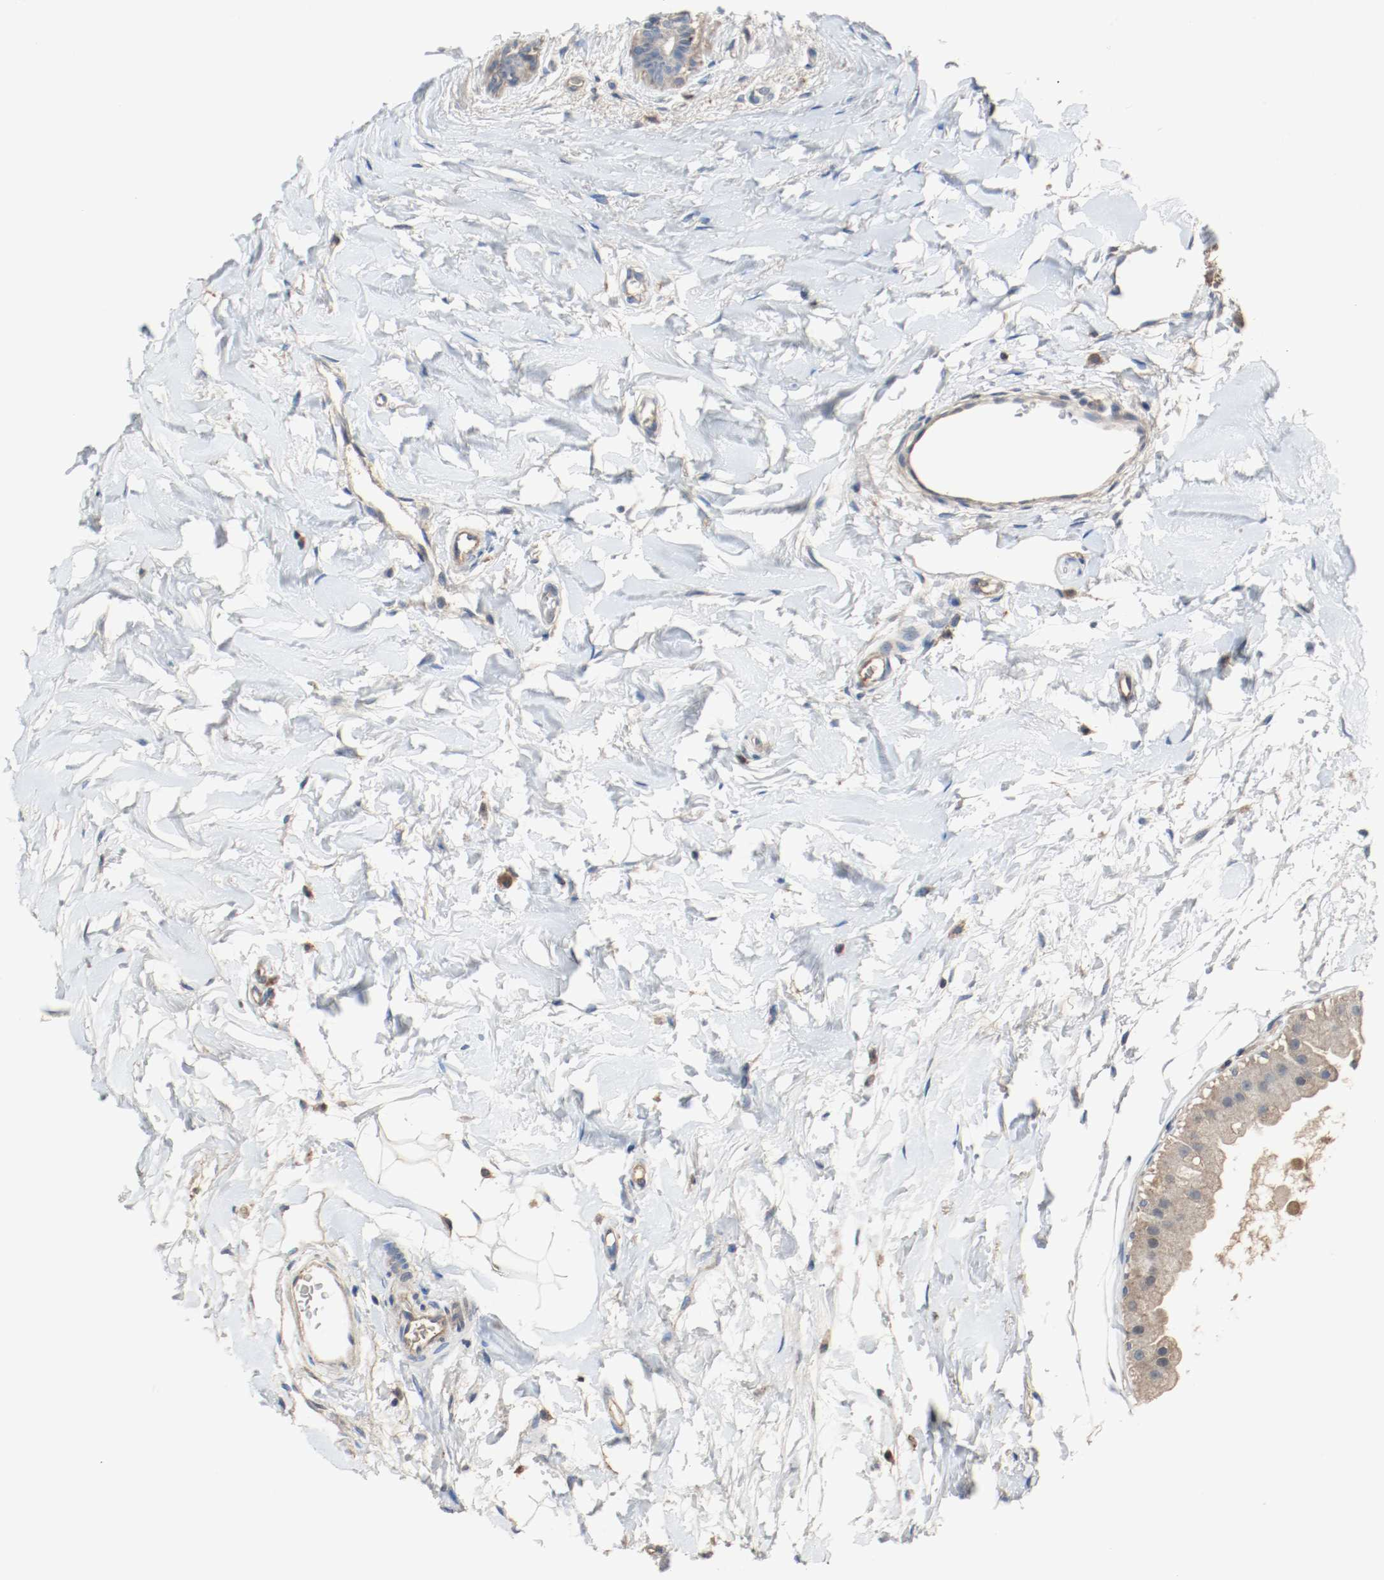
{"staining": {"intensity": "weak", "quantity": ">75%", "location": "cytoplasmic/membranous"}, "tissue": "breast cancer", "cell_type": "Tumor cells", "image_type": "cancer", "snomed": [{"axis": "morphology", "description": "Lobular carcinoma, in situ"}, {"axis": "morphology", "description": "Lobular carcinoma"}, {"axis": "topography", "description": "Breast"}], "caption": "Breast cancer stained with a protein marker demonstrates weak staining in tumor cells.", "gene": "BLK", "patient": {"sex": "female", "age": 41}}